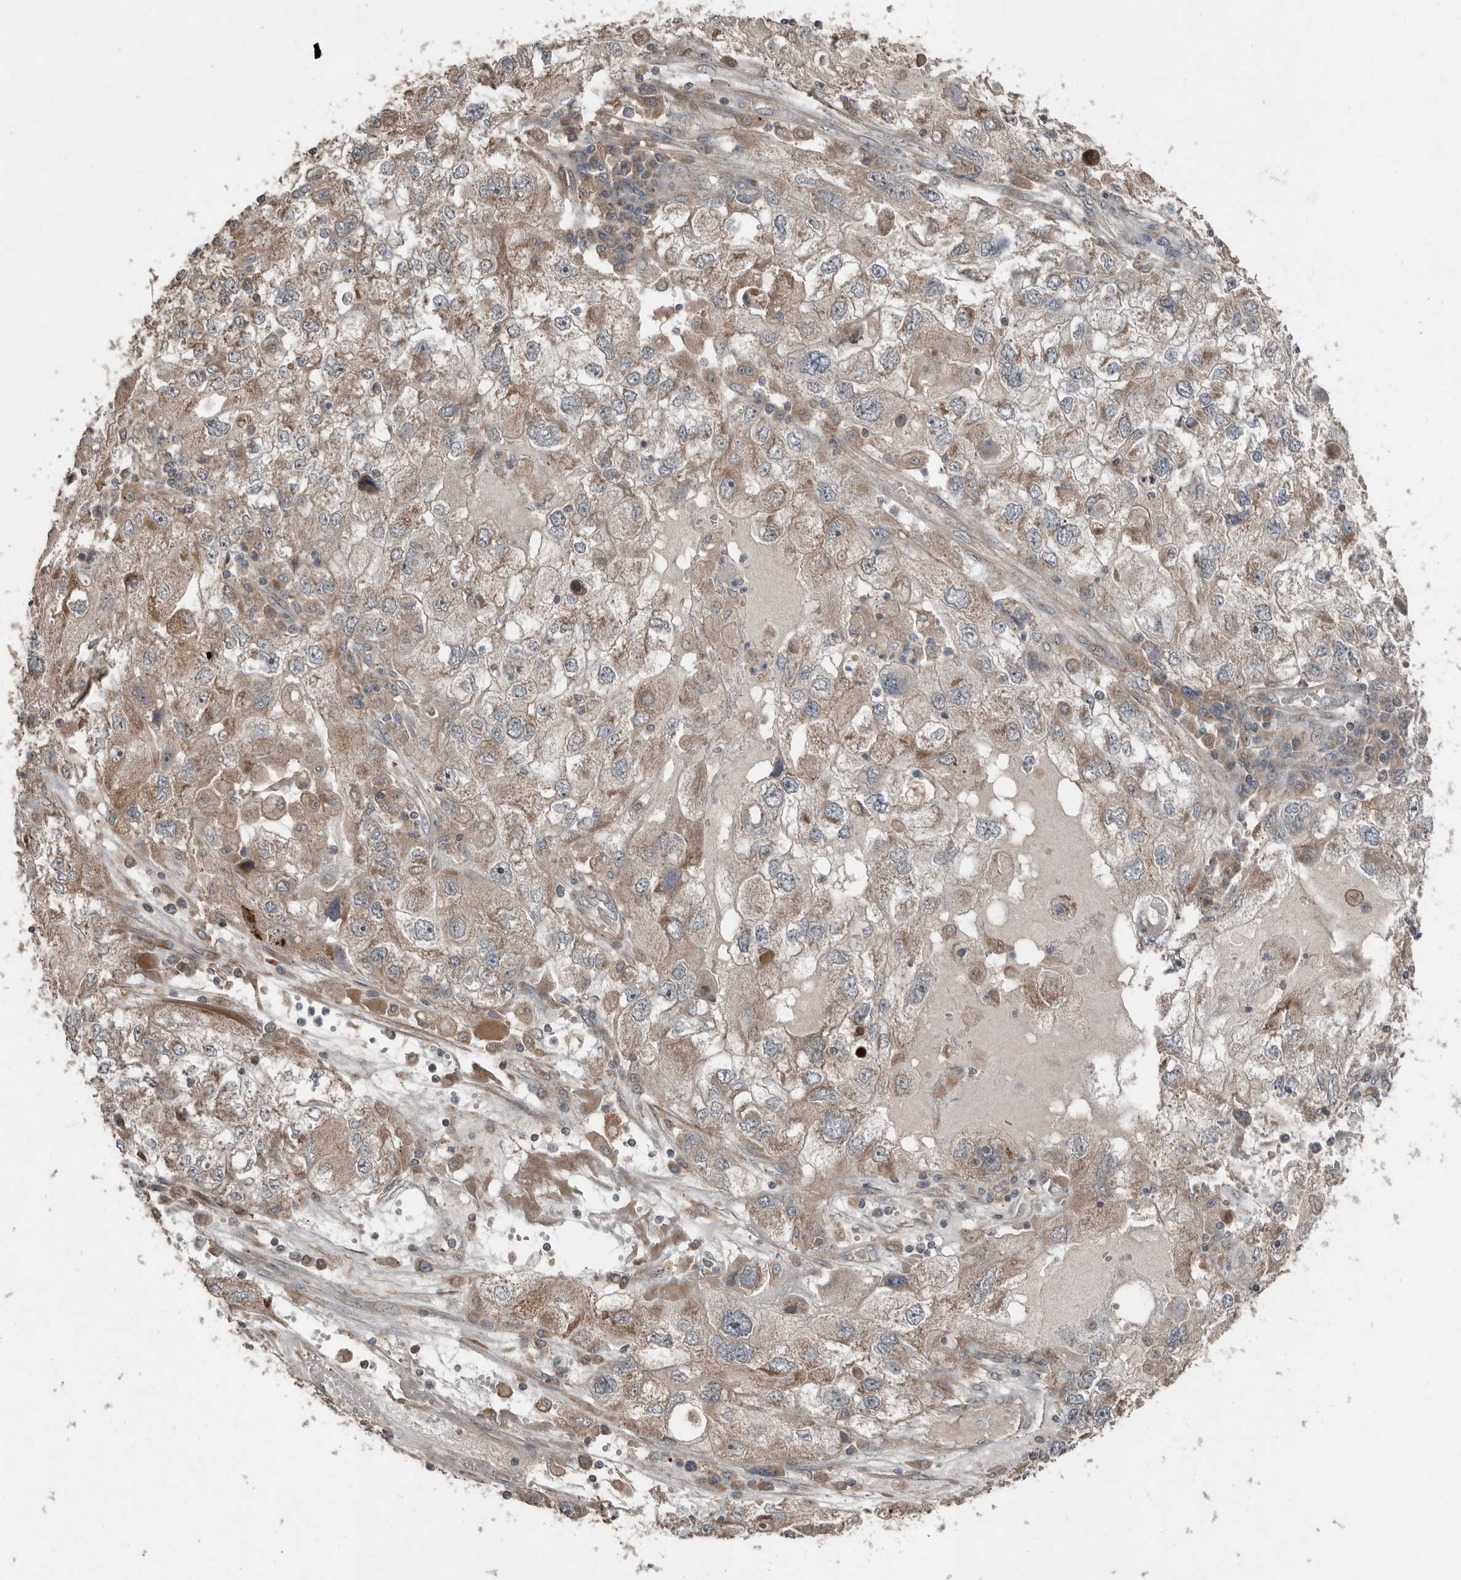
{"staining": {"intensity": "weak", "quantity": "25%-75%", "location": "cytoplasmic/membranous"}, "tissue": "endometrial cancer", "cell_type": "Tumor cells", "image_type": "cancer", "snomed": [{"axis": "morphology", "description": "Adenocarcinoma, NOS"}, {"axis": "topography", "description": "Endometrium"}], "caption": "High-magnification brightfield microscopy of endometrial cancer stained with DAB (brown) and counterstained with hematoxylin (blue). tumor cells exhibit weak cytoplasmic/membranous positivity is seen in approximately25%-75% of cells.", "gene": "SLC6A7", "patient": {"sex": "female", "age": 49}}